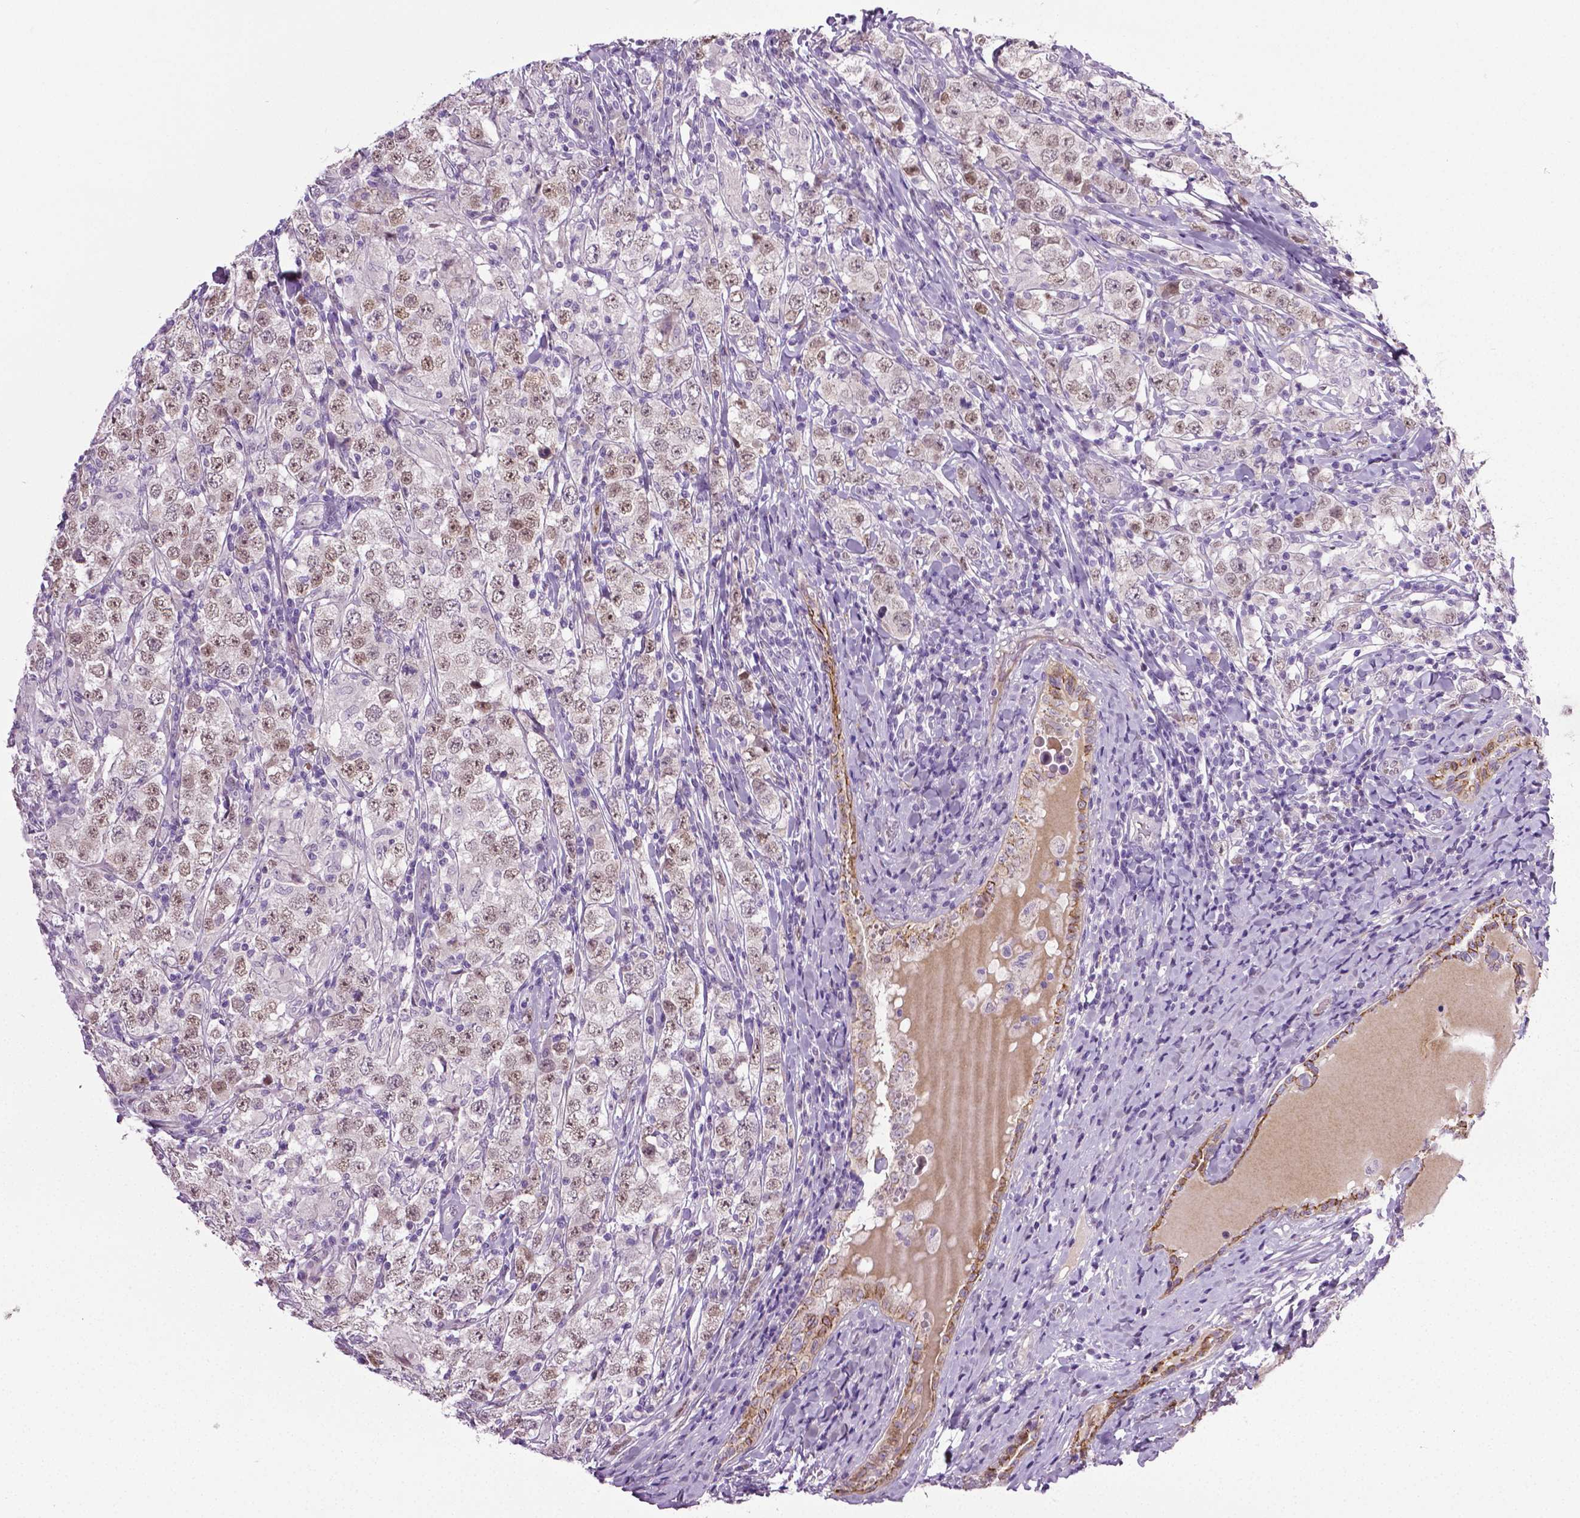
{"staining": {"intensity": "weak", "quantity": ">75%", "location": "nuclear"}, "tissue": "testis cancer", "cell_type": "Tumor cells", "image_type": "cancer", "snomed": [{"axis": "morphology", "description": "Seminoma, NOS"}, {"axis": "morphology", "description": "Carcinoma, Embryonal, NOS"}, {"axis": "topography", "description": "Testis"}], "caption": "Approximately >75% of tumor cells in human testis seminoma show weak nuclear protein expression as visualized by brown immunohistochemical staining.", "gene": "PTGER3", "patient": {"sex": "male", "age": 41}}